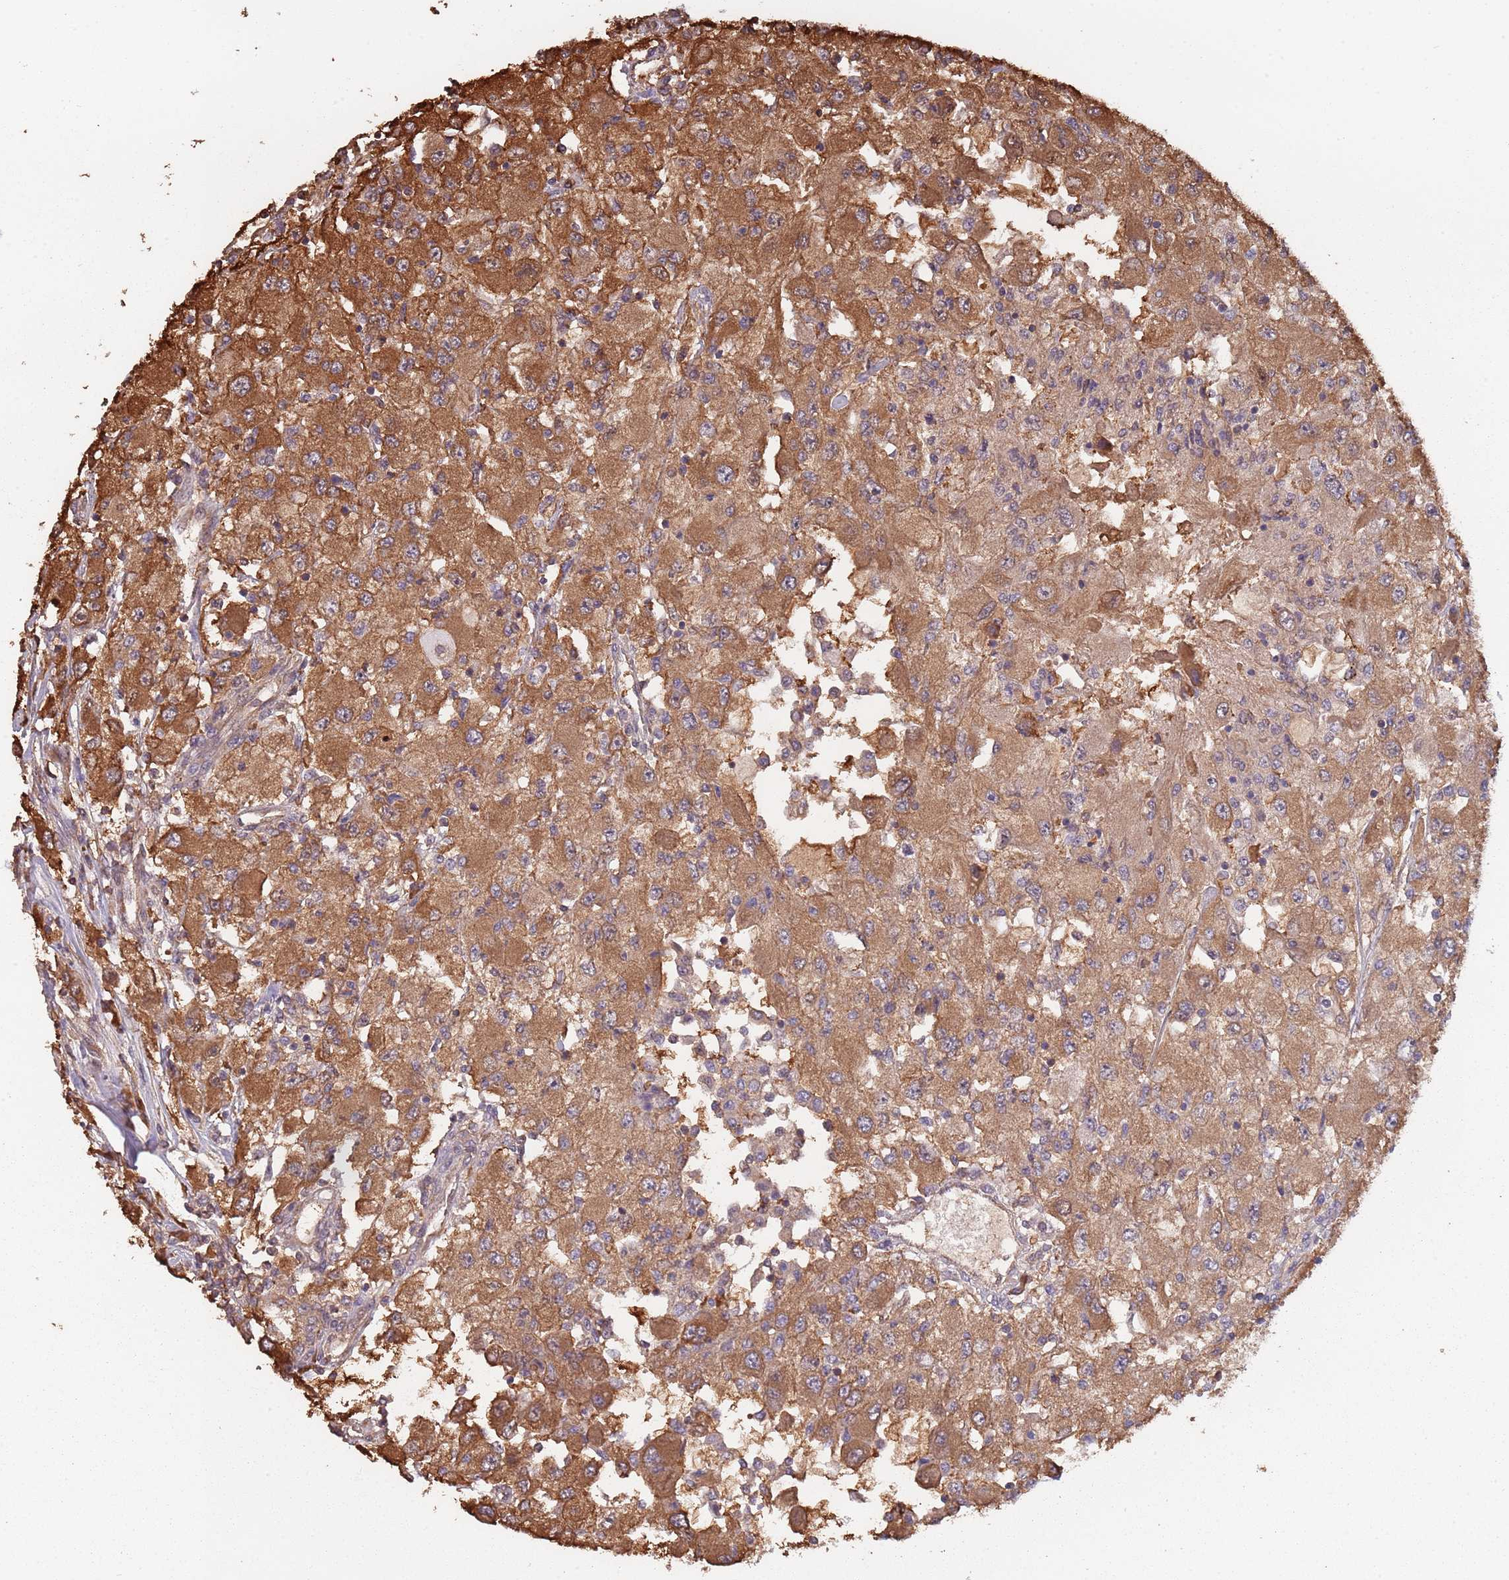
{"staining": {"intensity": "strong", "quantity": ">75%", "location": "cytoplasmic/membranous"}, "tissue": "renal cancer", "cell_type": "Tumor cells", "image_type": "cancer", "snomed": [{"axis": "morphology", "description": "Adenocarcinoma, NOS"}, {"axis": "topography", "description": "Kidney"}], "caption": "Brown immunohistochemical staining in human renal cancer (adenocarcinoma) exhibits strong cytoplasmic/membranous staining in approximately >75% of tumor cells.", "gene": "COG4", "patient": {"sex": "female", "age": 67}}